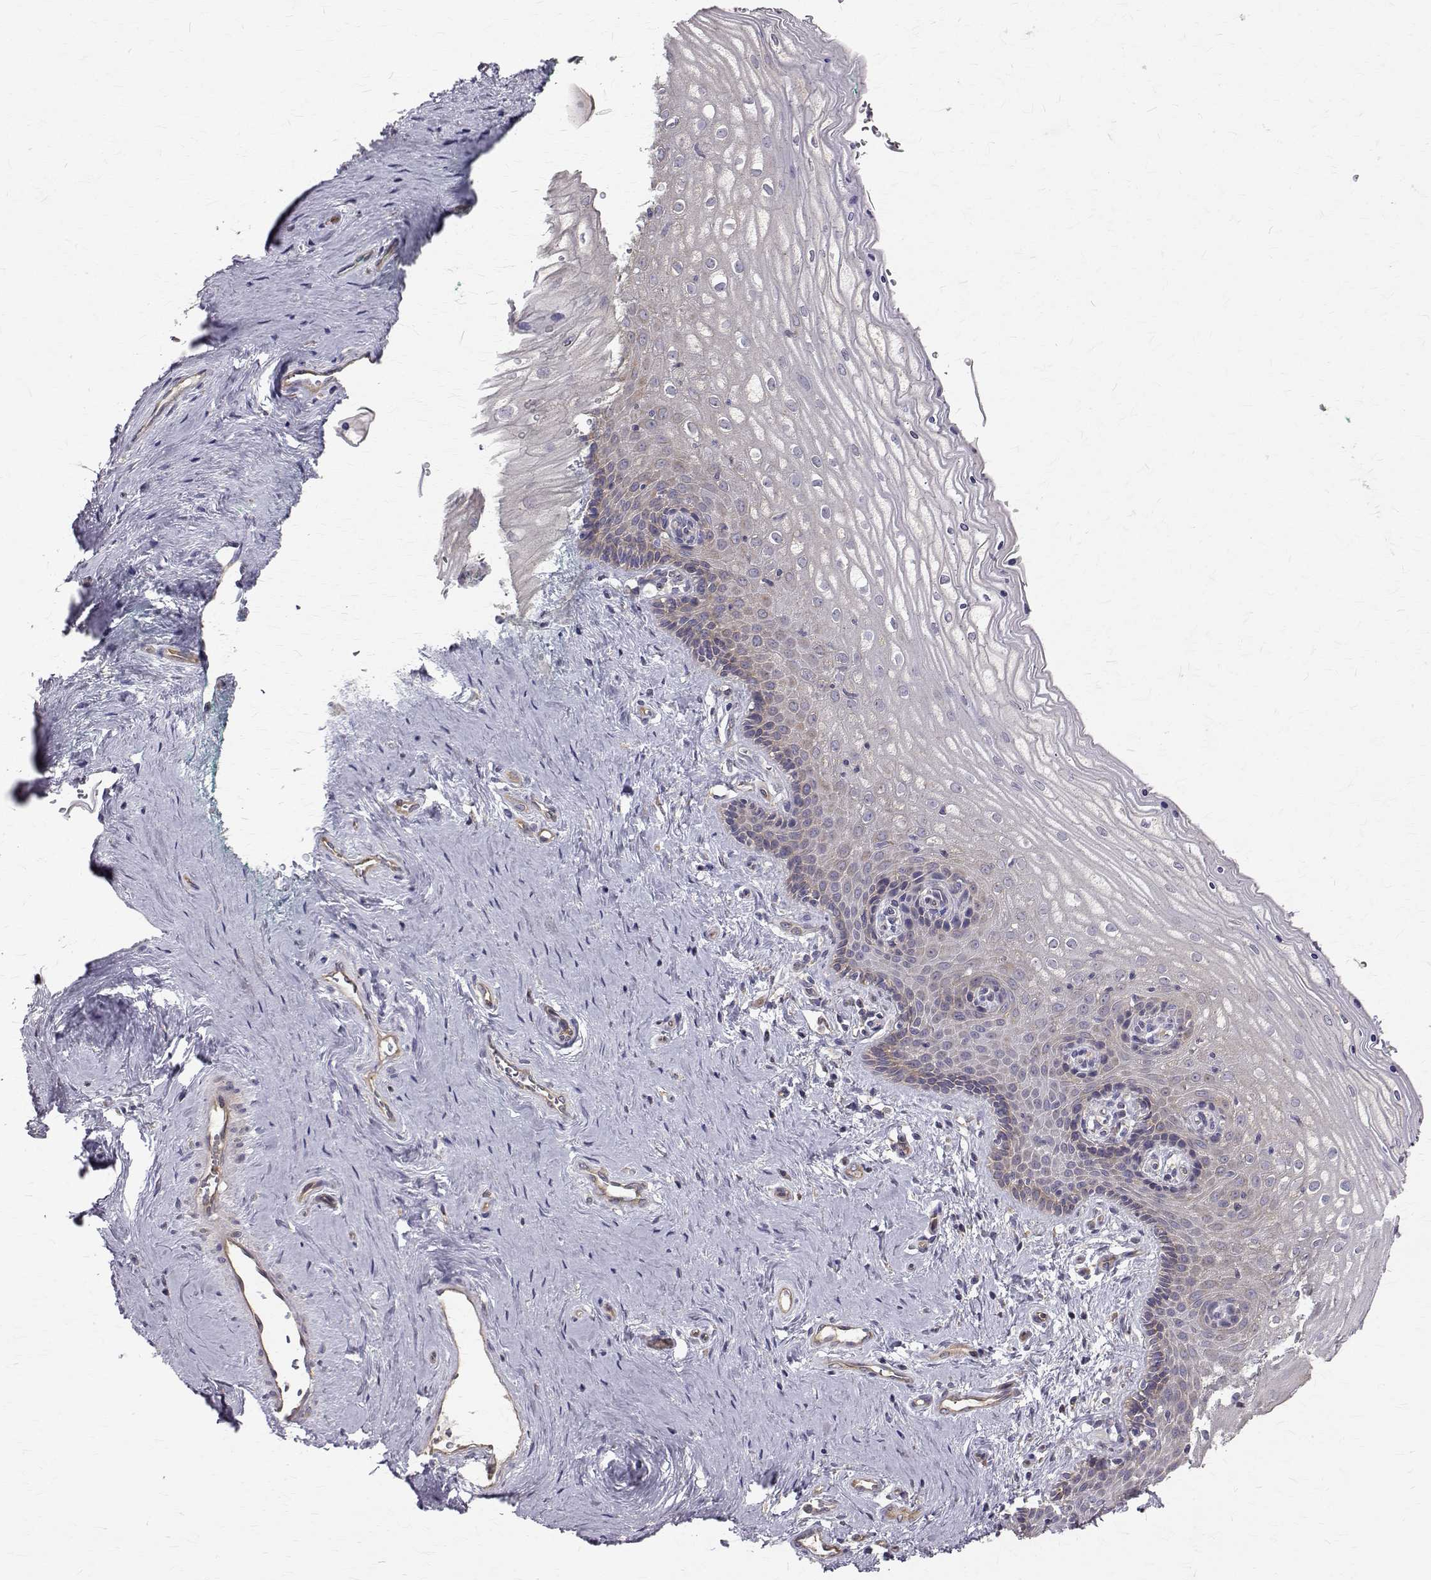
{"staining": {"intensity": "negative", "quantity": "none", "location": "none"}, "tissue": "vagina", "cell_type": "Squamous epithelial cells", "image_type": "normal", "snomed": [{"axis": "morphology", "description": "Normal tissue, NOS"}, {"axis": "topography", "description": "Vagina"}], "caption": "Squamous epithelial cells show no significant expression in unremarkable vagina. (Stains: DAB immunohistochemistry with hematoxylin counter stain, Microscopy: brightfield microscopy at high magnification).", "gene": "FARSB", "patient": {"sex": "female", "age": 45}}